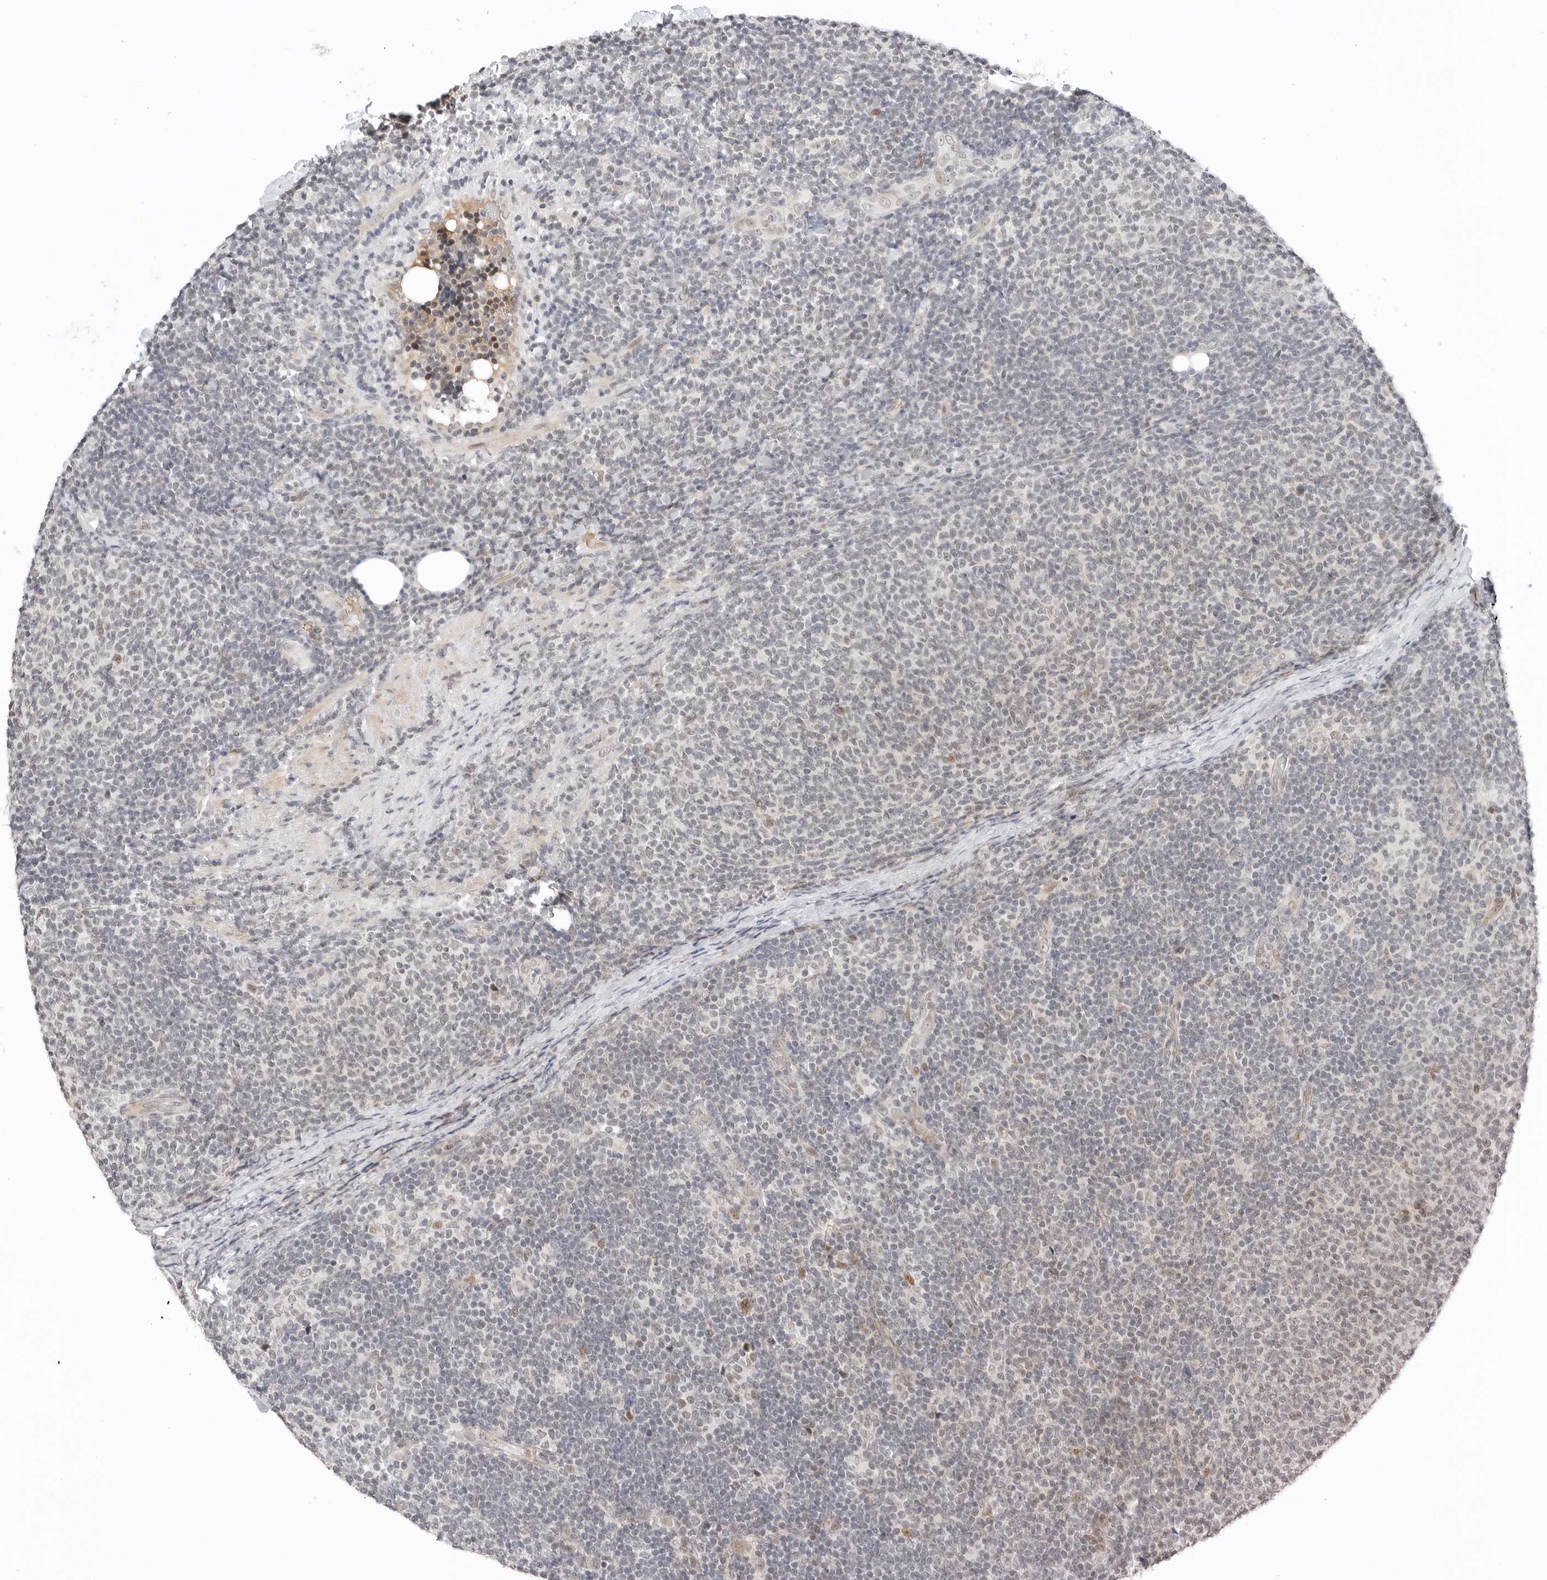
{"staining": {"intensity": "weak", "quantity": "<25%", "location": "nuclear"}, "tissue": "lymphoma", "cell_type": "Tumor cells", "image_type": "cancer", "snomed": [{"axis": "morphology", "description": "Malignant lymphoma, non-Hodgkin's type, Low grade"}, {"axis": "topography", "description": "Lymph node"}], "caption": "Immunohistochemistry (IHC) photomicrograph of lymphoma stained for a protein (brown), which exhibits no positivity in tumor cells.", "gene": "TSEN2", "patient": {"sex": "male", "age": 66}}